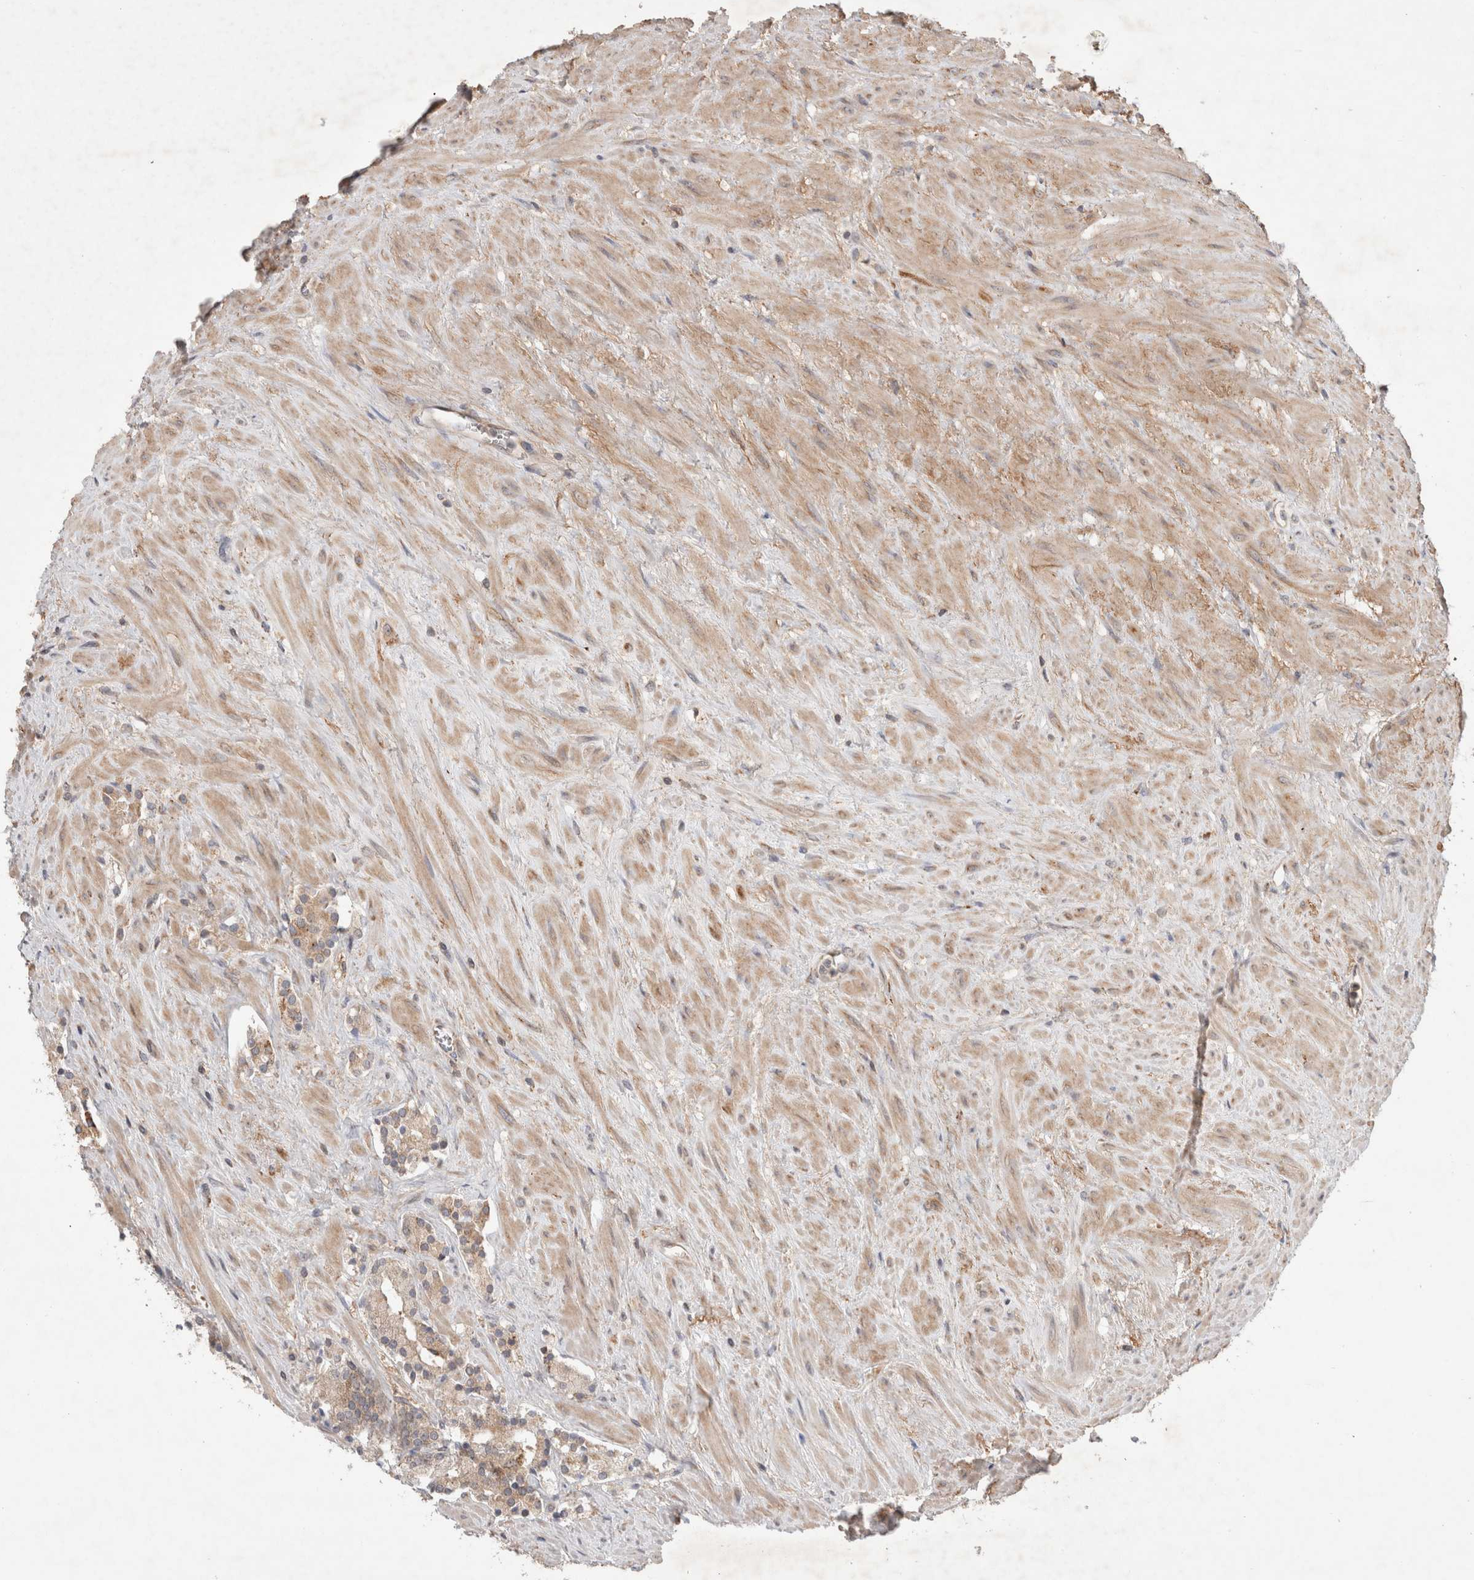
{"staining": {"intensity": "moderate", "quantity": ">75%", "location": "cytoplasmic/membranous"}, "tissue": "prostate cancer", "cell_type": "Tumor cells", "image_type": "cancer", "snomed": [{"axis": "morphology", "description": "Adenocarcinoma, High grade"}, {"axis": "topography", "description": "Prostate"}], "caption": "A photomicrograph showing moderate cytoplasmic/membranous expression in approximately >75% of tumor cells in prostate cancer, as visualized by brown immunohistochemical staining.", "gene": "HROB", "patient": {"sex": "male", "age": 71}}